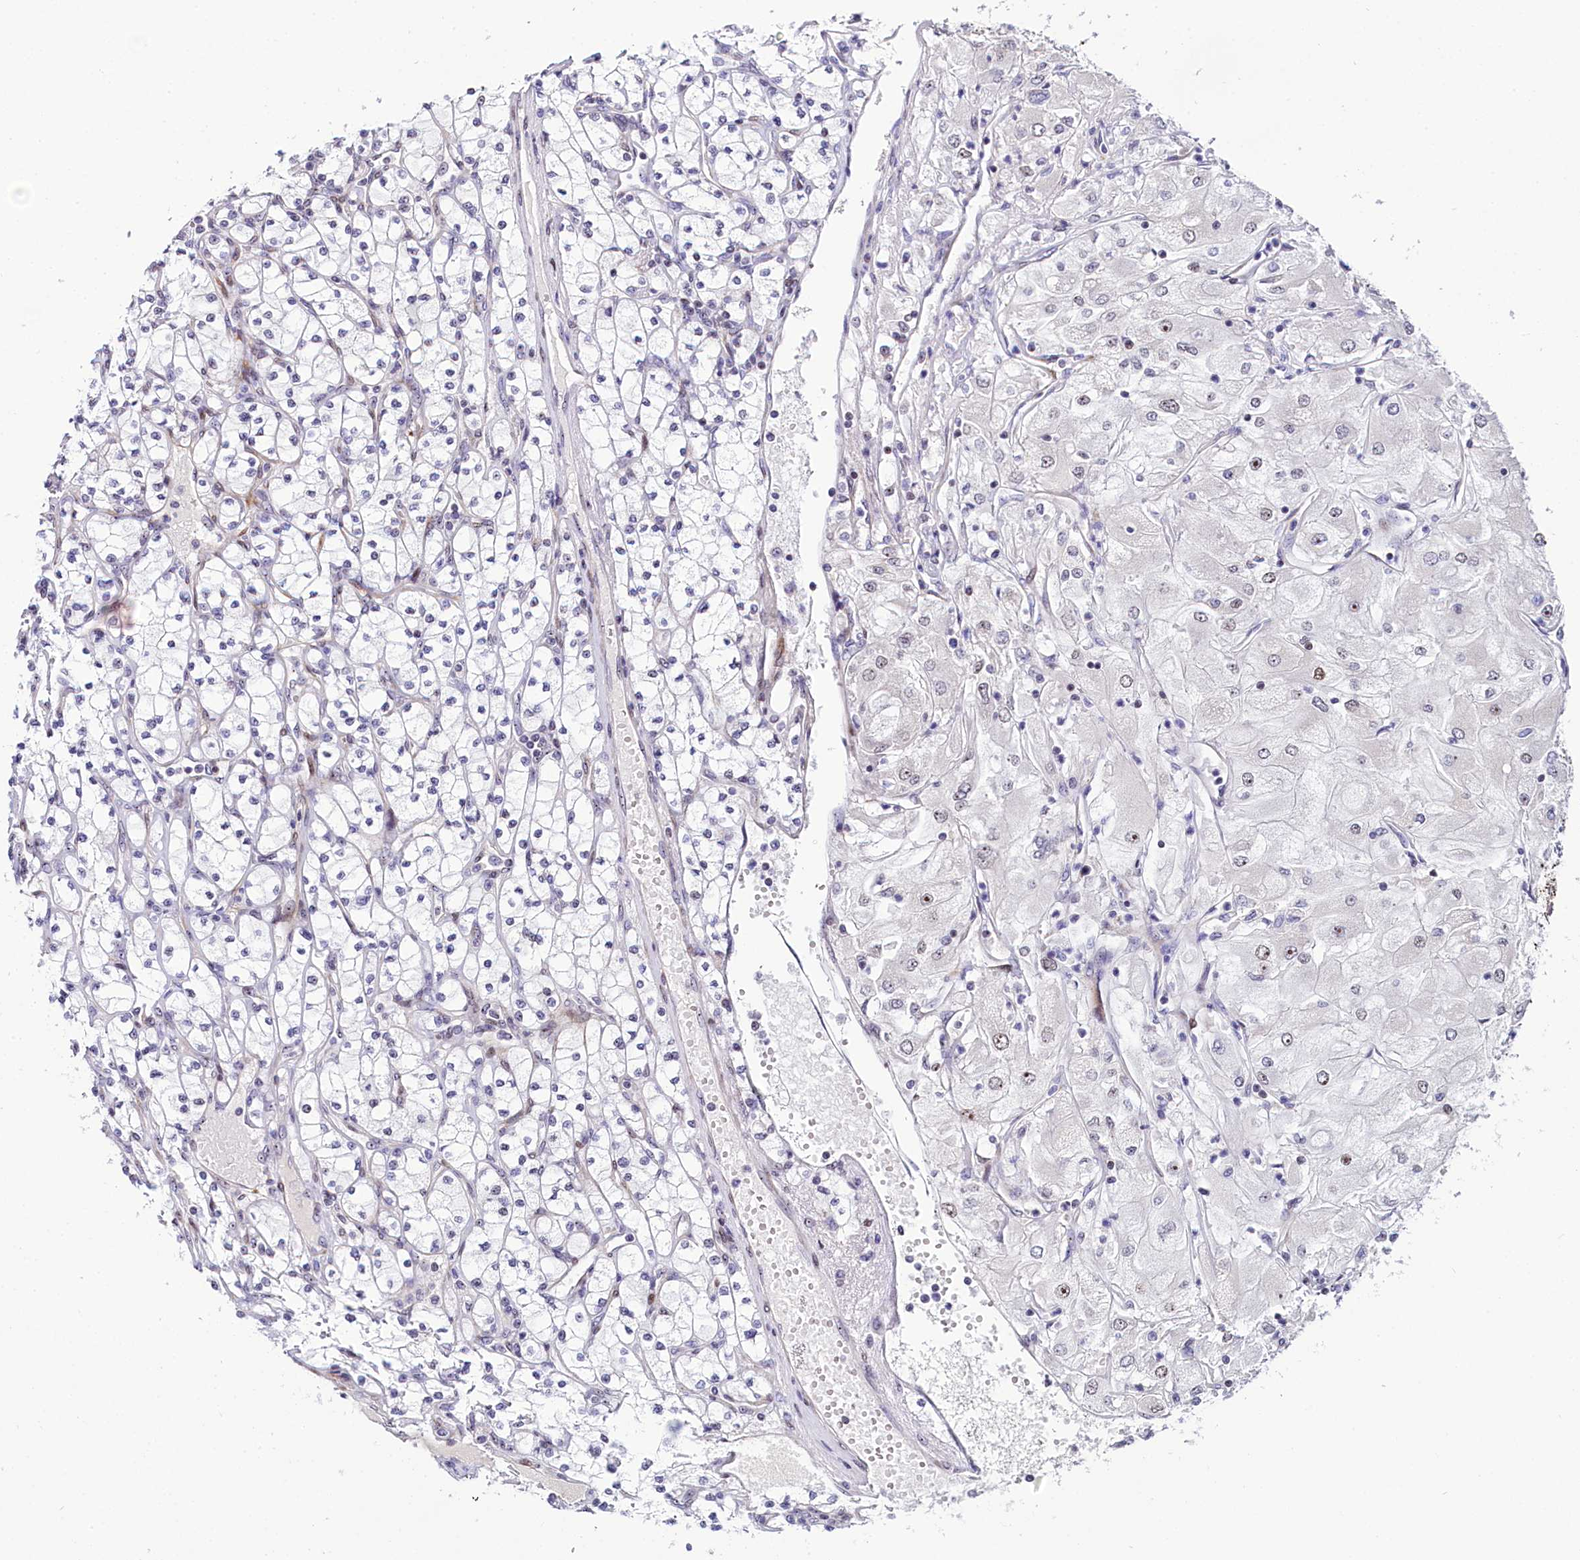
{"staining": {"intensity": "weak", "quantity": "<25%", "location": "nuclear"}, "tissue": "renal cancer", "cell_type": "Tumor cells", "image_type": "cancer", "snomed": [{"axis": "morphology", "description": "Adenocarcinoma, NOS"}, {"axis": "topography", "description": "Kidney"}], "caption": "Photomicrograph shows no significant protein staining in tumor cells of renal cancer (adenocarcinoma). (DAB immunohistochemistry (IHC), high magnification).", "gene": "TCOF1", "patient": {"sex": "male", "age": 80}}